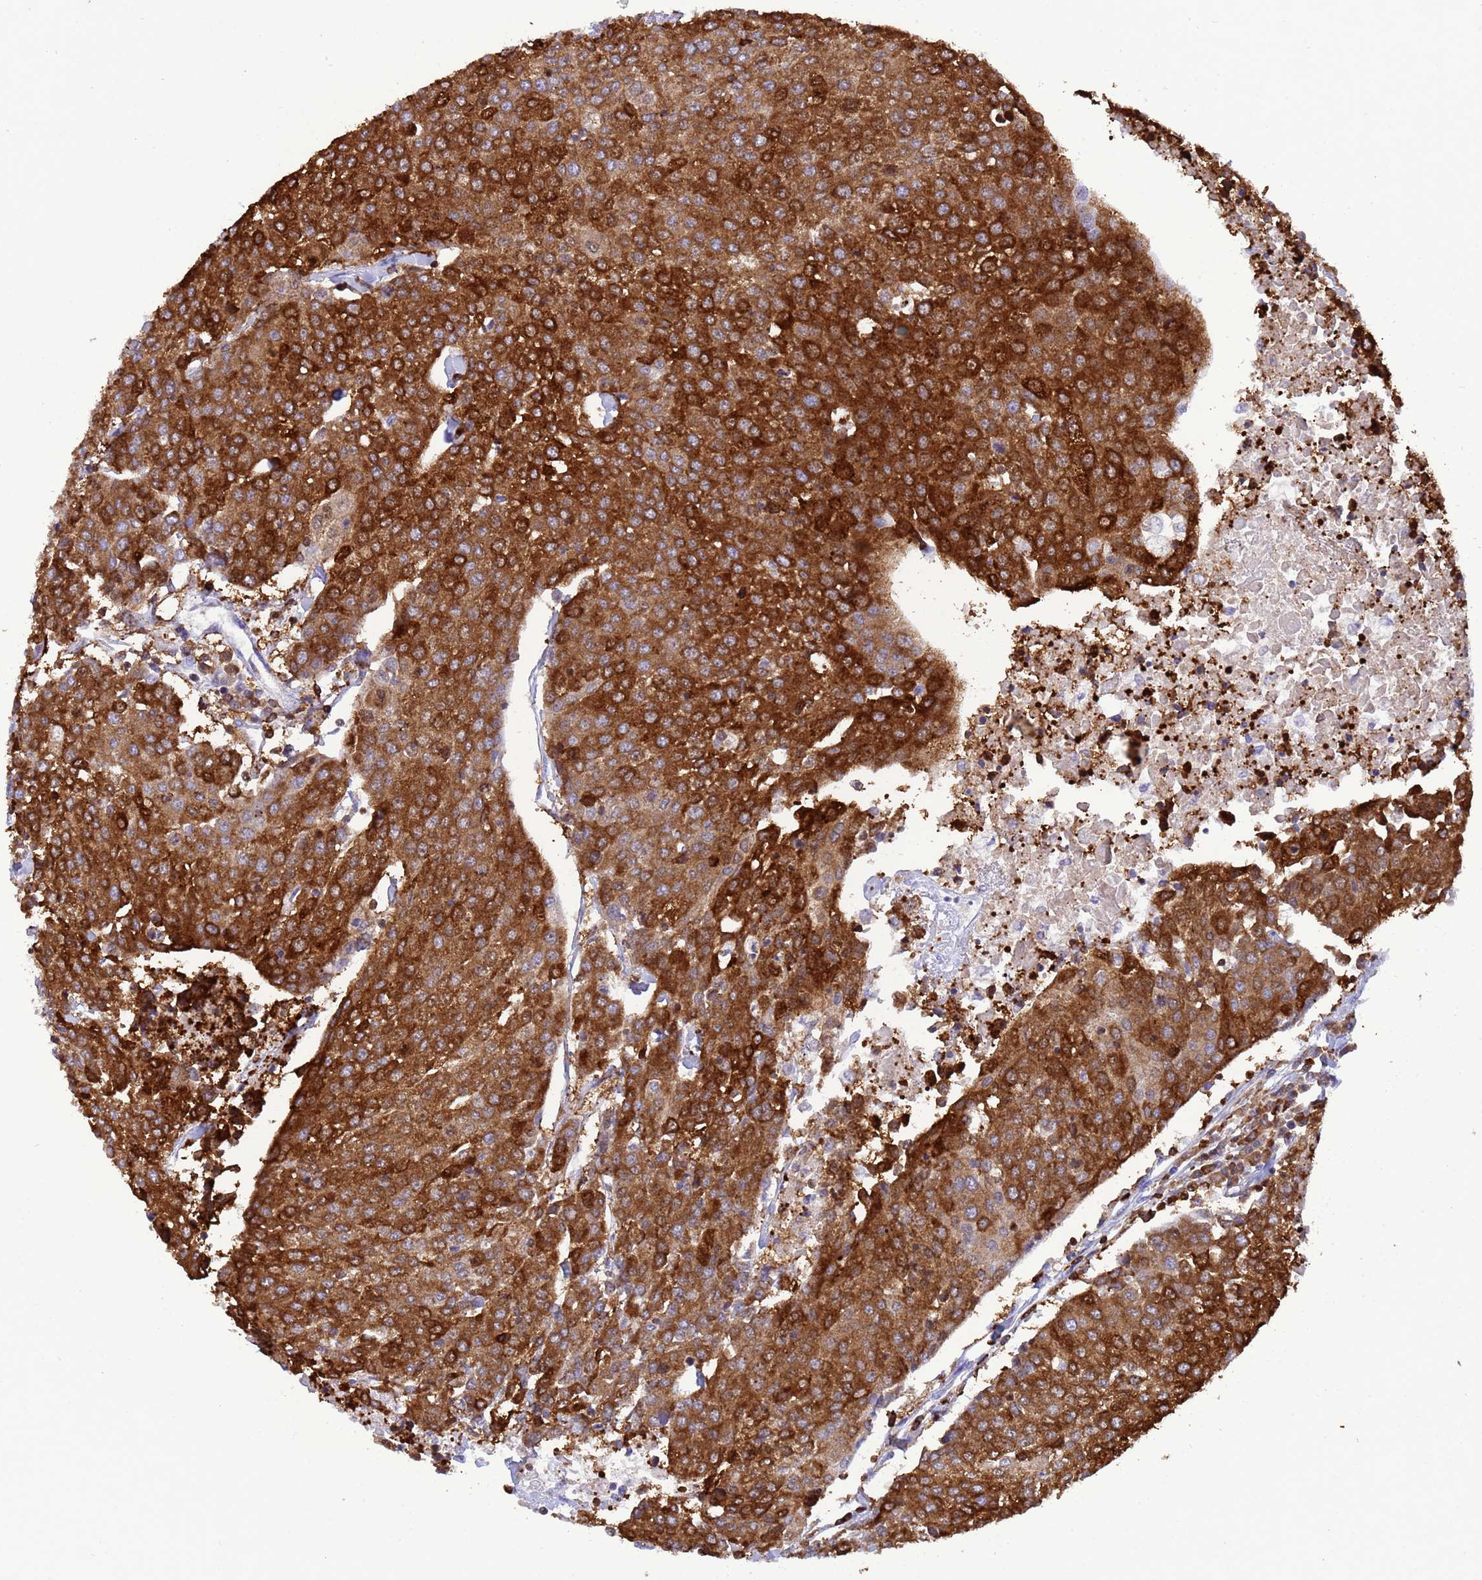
{"staining": {"intensity": "strong", "quantity": ">75%", "location": "cytoplasmic/membranous"}, "tissue": "urothelial cancer", "cell_type": "Tumor cells", "image_type": "cancer", "snomed": [{"axis": "morphology", "description": "Urothelial carcinoma, High grade"}, {"axis": "topography", "description": "Urinary bladder"}], "caption": "Human urothelial cancer stained with a brown dye reveals strong cytoplasmic/membranous positive positivity in approximately >75% of tumor cells.", "gene": "EZR", "patient": {"sex": "female", "age": 85}}